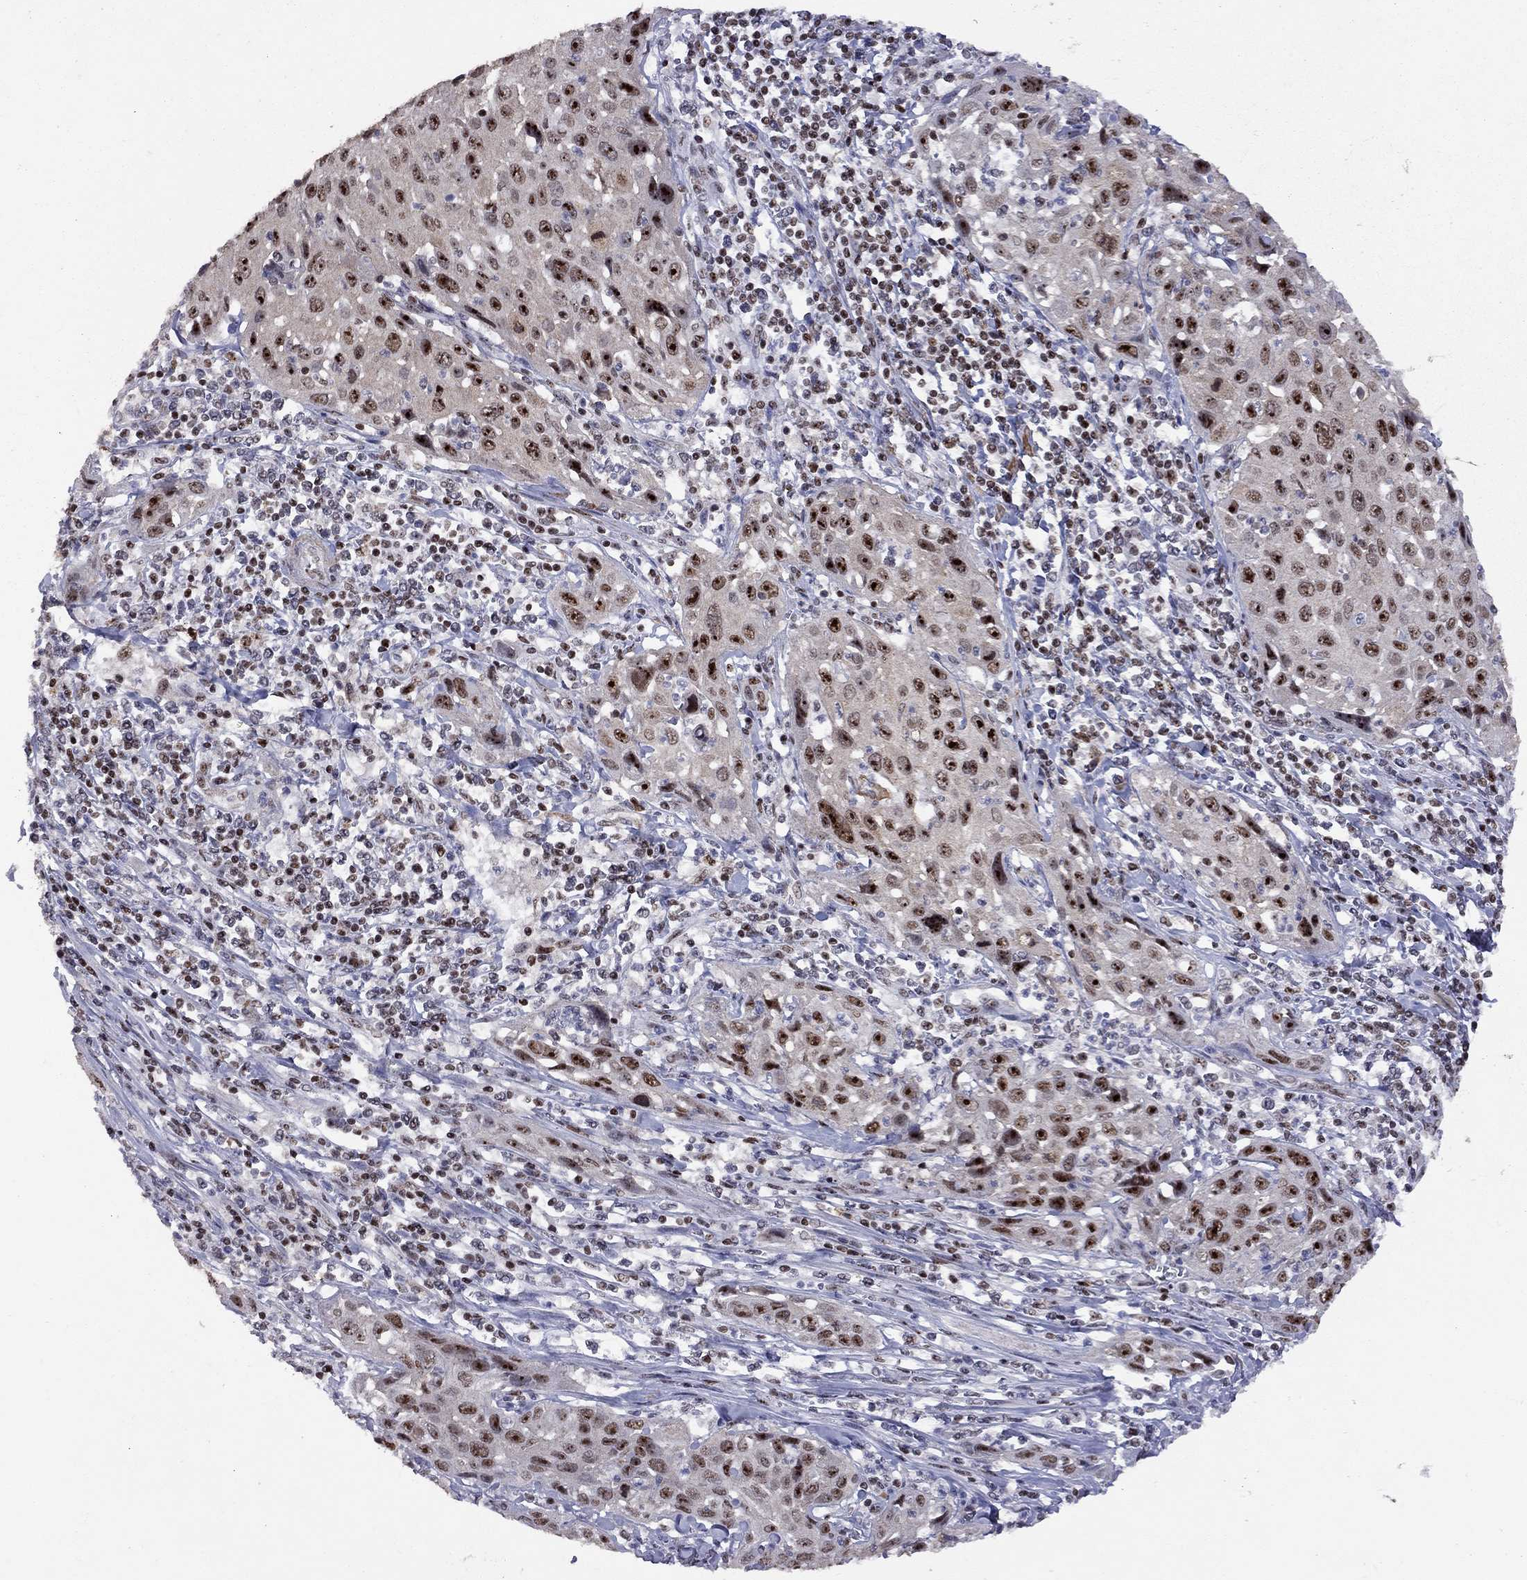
{"staining": {"intensity": "strong", "quantity": "25%-75%", "location": "nuclear"}, "tissue": "cervical cancer", "cell_type": "Tumor cells", "image_type": "cancer", "snomed": [{"axis": "morphology", "description": "Squamous cell carcinoma, NOS"}, {"axis": "topography", "description": "Cervix"}], "caption": "Tumor cells demonstrate high levels of strong nuclear positivity in approximately 25%-75% of cells in human cervical cancer (squamous cell carcinoma). The staining was performed using DAB (3,3'-diaminobenzidine) to visualize the protein expression in brown, while the nuclei were stained in blue with hematoxylin (Magnification: 20x).", "gene": "SPOUT1", "patient": {"sex": "female", "age": 26}}